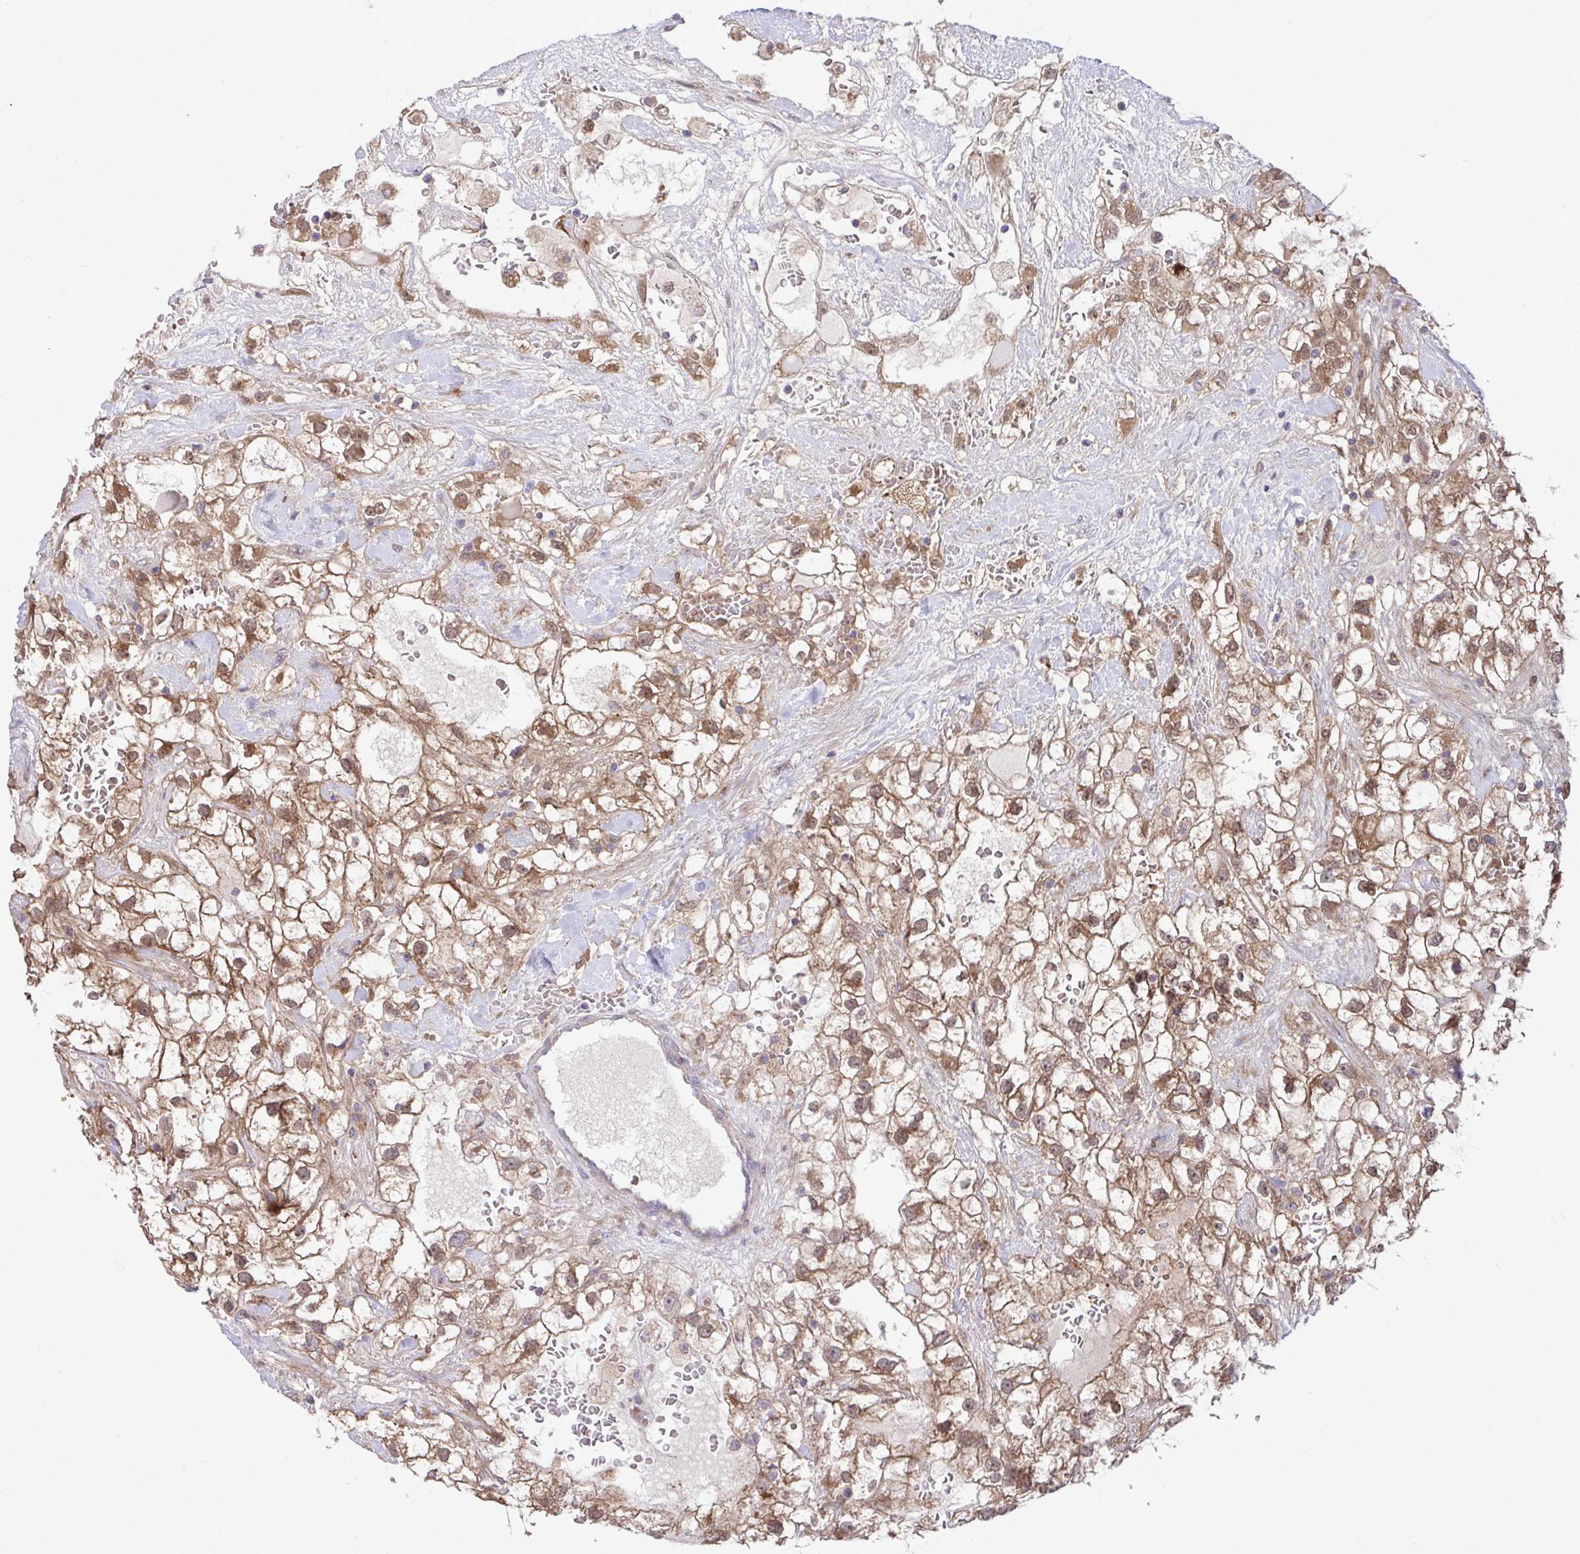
{"staining": {"intensity": "moderate", "quantity": ">75%", "location": "cytoplasmic/membranous"}, "tissue": "renal cancer", "cell_type": "Tumor cells", "image_type": "cancer", "snomed": [{"axis": "morphology", "description": "Adenocarcinoma, NOS"}, {"axis": "topography", "description": "Kidney"}], "caption": "Renal adenocarcinoma stained with a brown dye demonstrates moderate cytoplasmic/membranous positive staining in approximately >75% of tumor cells.", "gene": "C16orf54", "patient": {"sex": "male", "age": 59}}